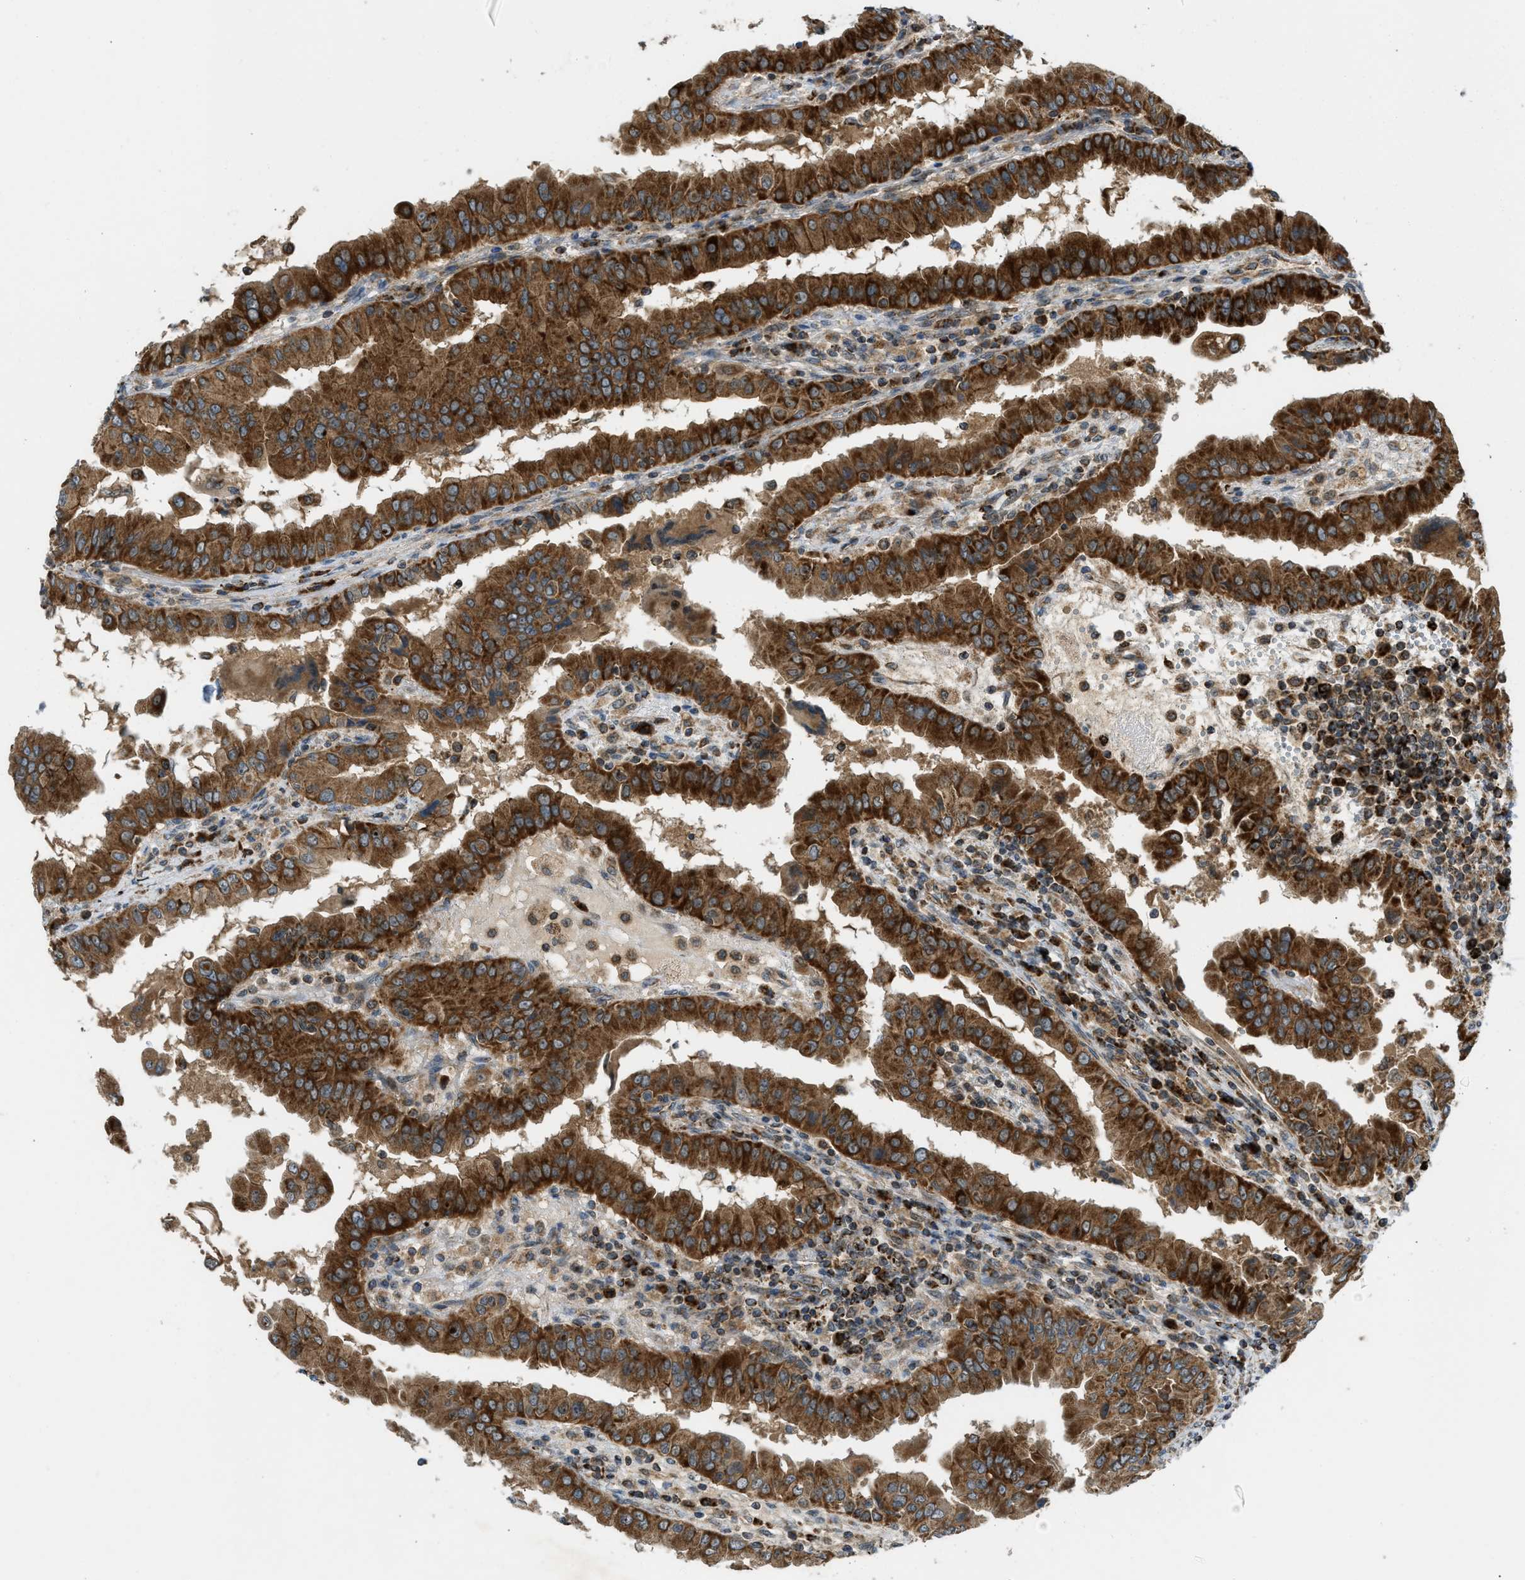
{"staining": {"intensity": "strong", "quantity": ">75%", "location": "cytoplasmic/membranous"}, "tissue": "thyroid cancer", "cell_type": "Tumor cells", "image_type": "cancer", "snomed": [{"axis": "morphology", "description": "Papillary adenocarcinoma, NOS"}, {"axis": "topography", "description": "Thyroid gland"}], "caption": "IHC of human thyroid cancer (papillary adenocarcinoma) reveals high levels of strong cytoplasmic/membranous expression in approximately >75% of tumor cells.", "gene": "SESN2", "patient": {"sex": "male", "age": 33}}